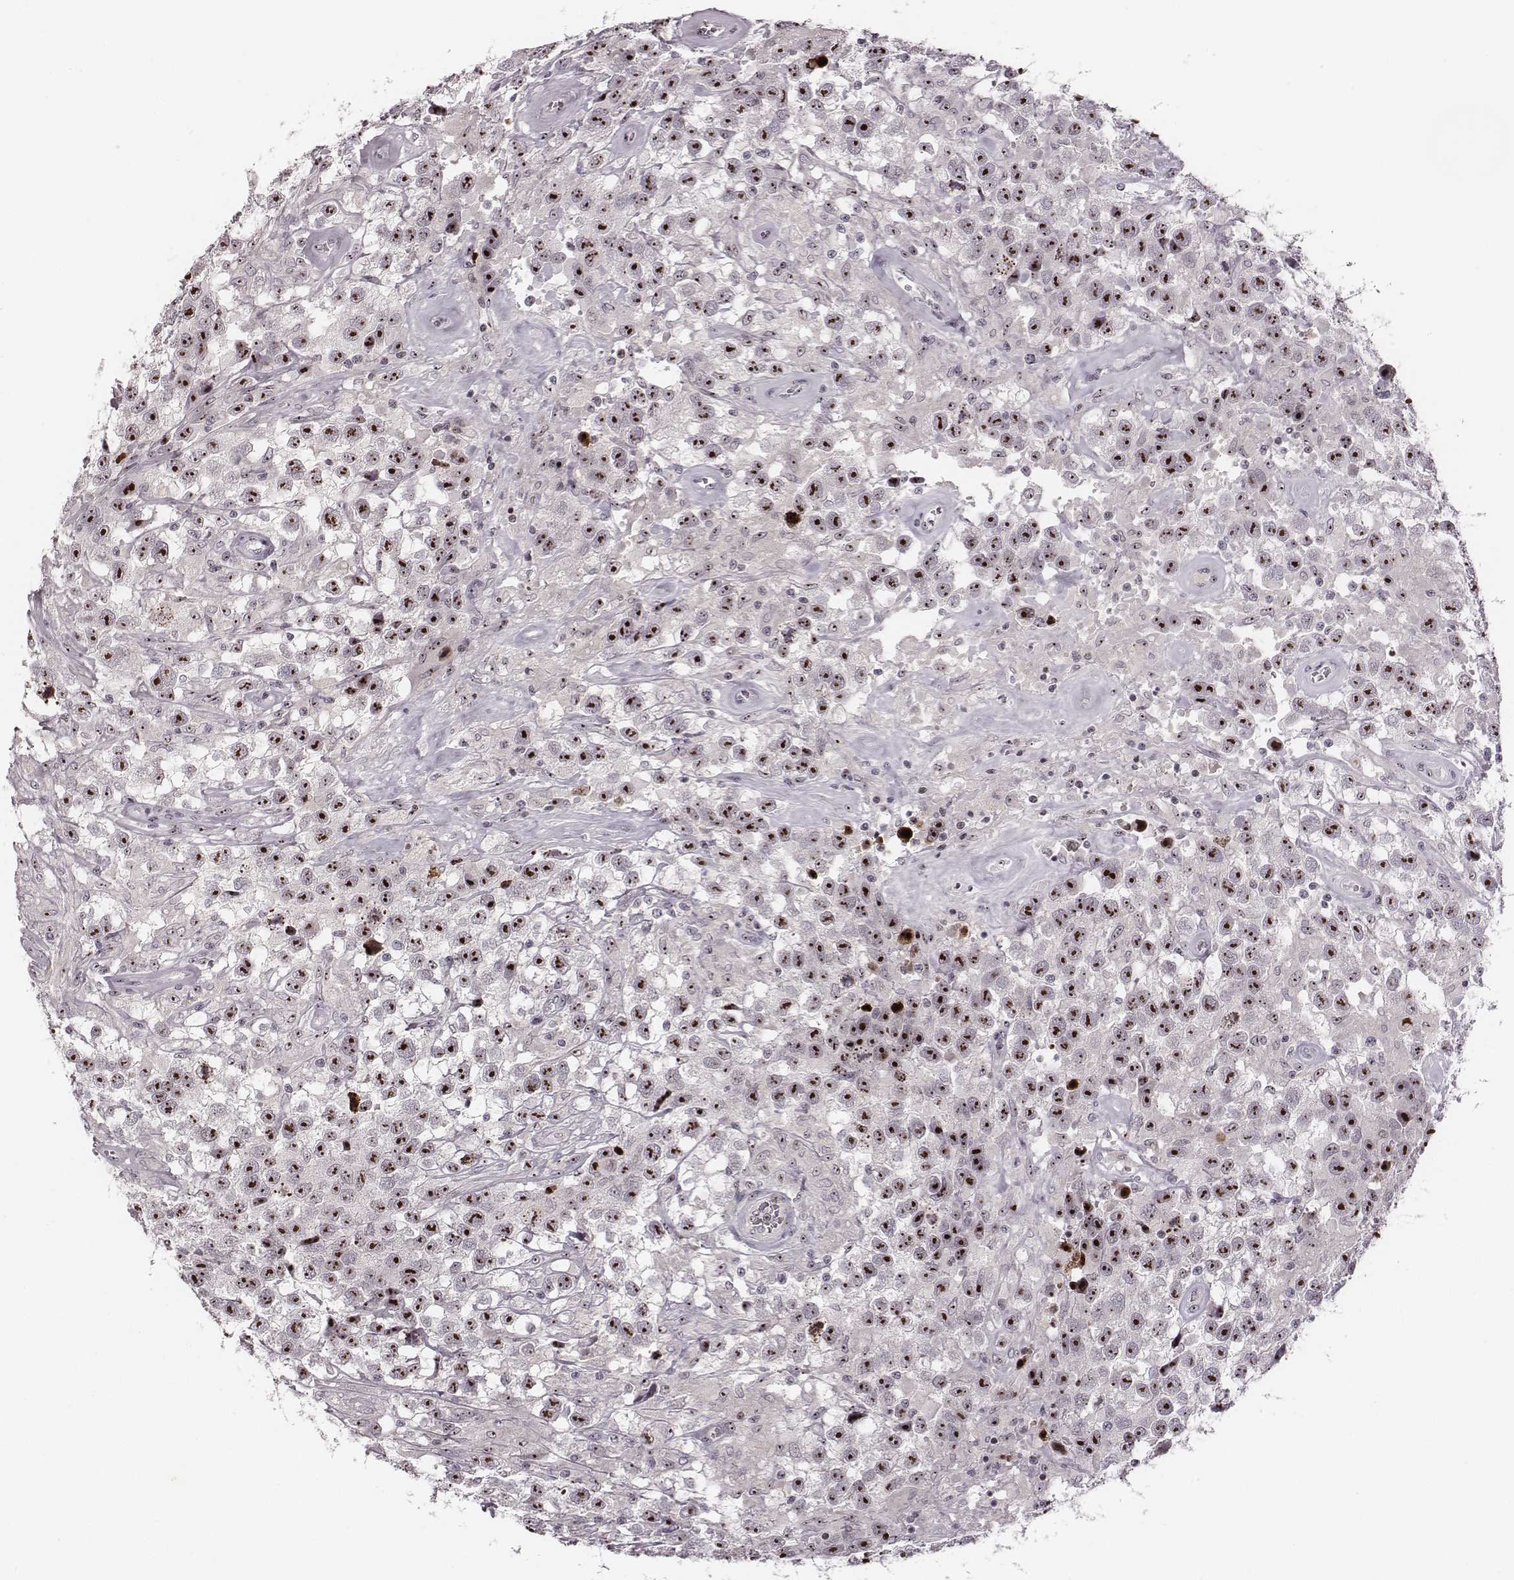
{"staining": {"intensity": "moderate", "quantity": ">75%", "location": "nuclear"}, "tissue": "testis cancer", "cell_type": "Tumor cells", "image_type": "cancer", "snomed": [{"axis": "morphology", "description": "Seminoma, NOS"}, {"axis": "topography", "description": "Testis"}], "caption": "Immunohistochemistry (DAB (3,3'-diaminobenzidine)) staining of human testis seminoma demonstrates moderate nuclear protein positivity in approximately >75% of tumor cells.", "gene": "NOP56", "patient": {"sex": "male", "age": 43}}